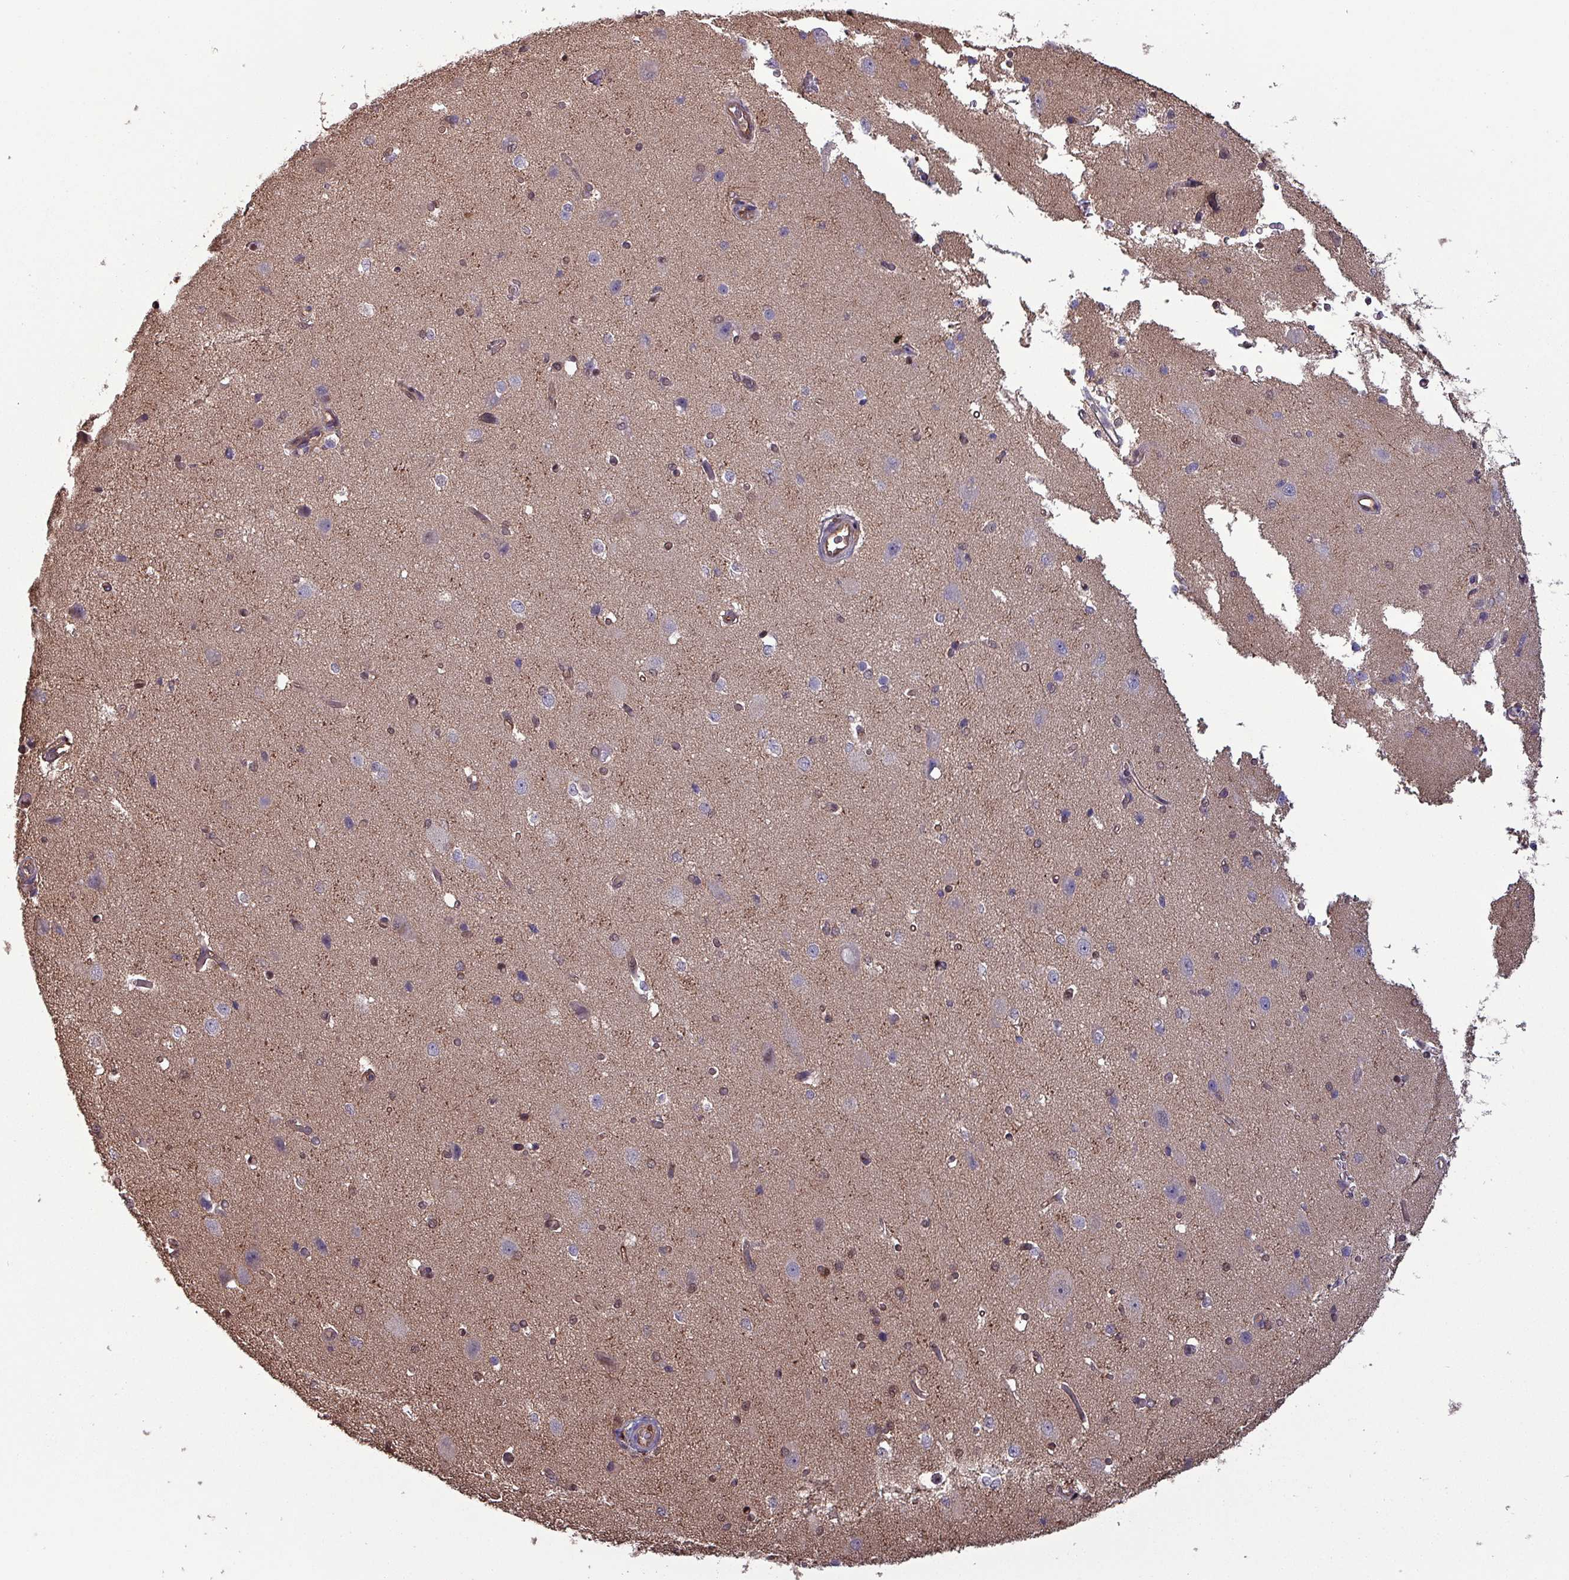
{"staining": {"intensity": "moderate", "quantity": "25%-75%", "location": "cytoplasmic/membranous"}, "tissue": "cerebral cortex", "cell_type": "Endothelial cells", "image_type": "normal", "snomed": [{"axis": "morphology", "description": "Normal tissue, NOS"}, {"axis": "morphology", "description": "Inflammation, NOS"}, {"axis": "topography", "description": "Cerebral cortex"}], "caption": "Immunohistochemistry photomicrograph of benign human cerebral cortex stained for a protein (brown), which shows medium levels of moderate cytoplasmic/membranous positivity in about 25%-75% of endothelial cells.", "gene": "PSMB8", "patient": {"sex": "male", "age": 6}}